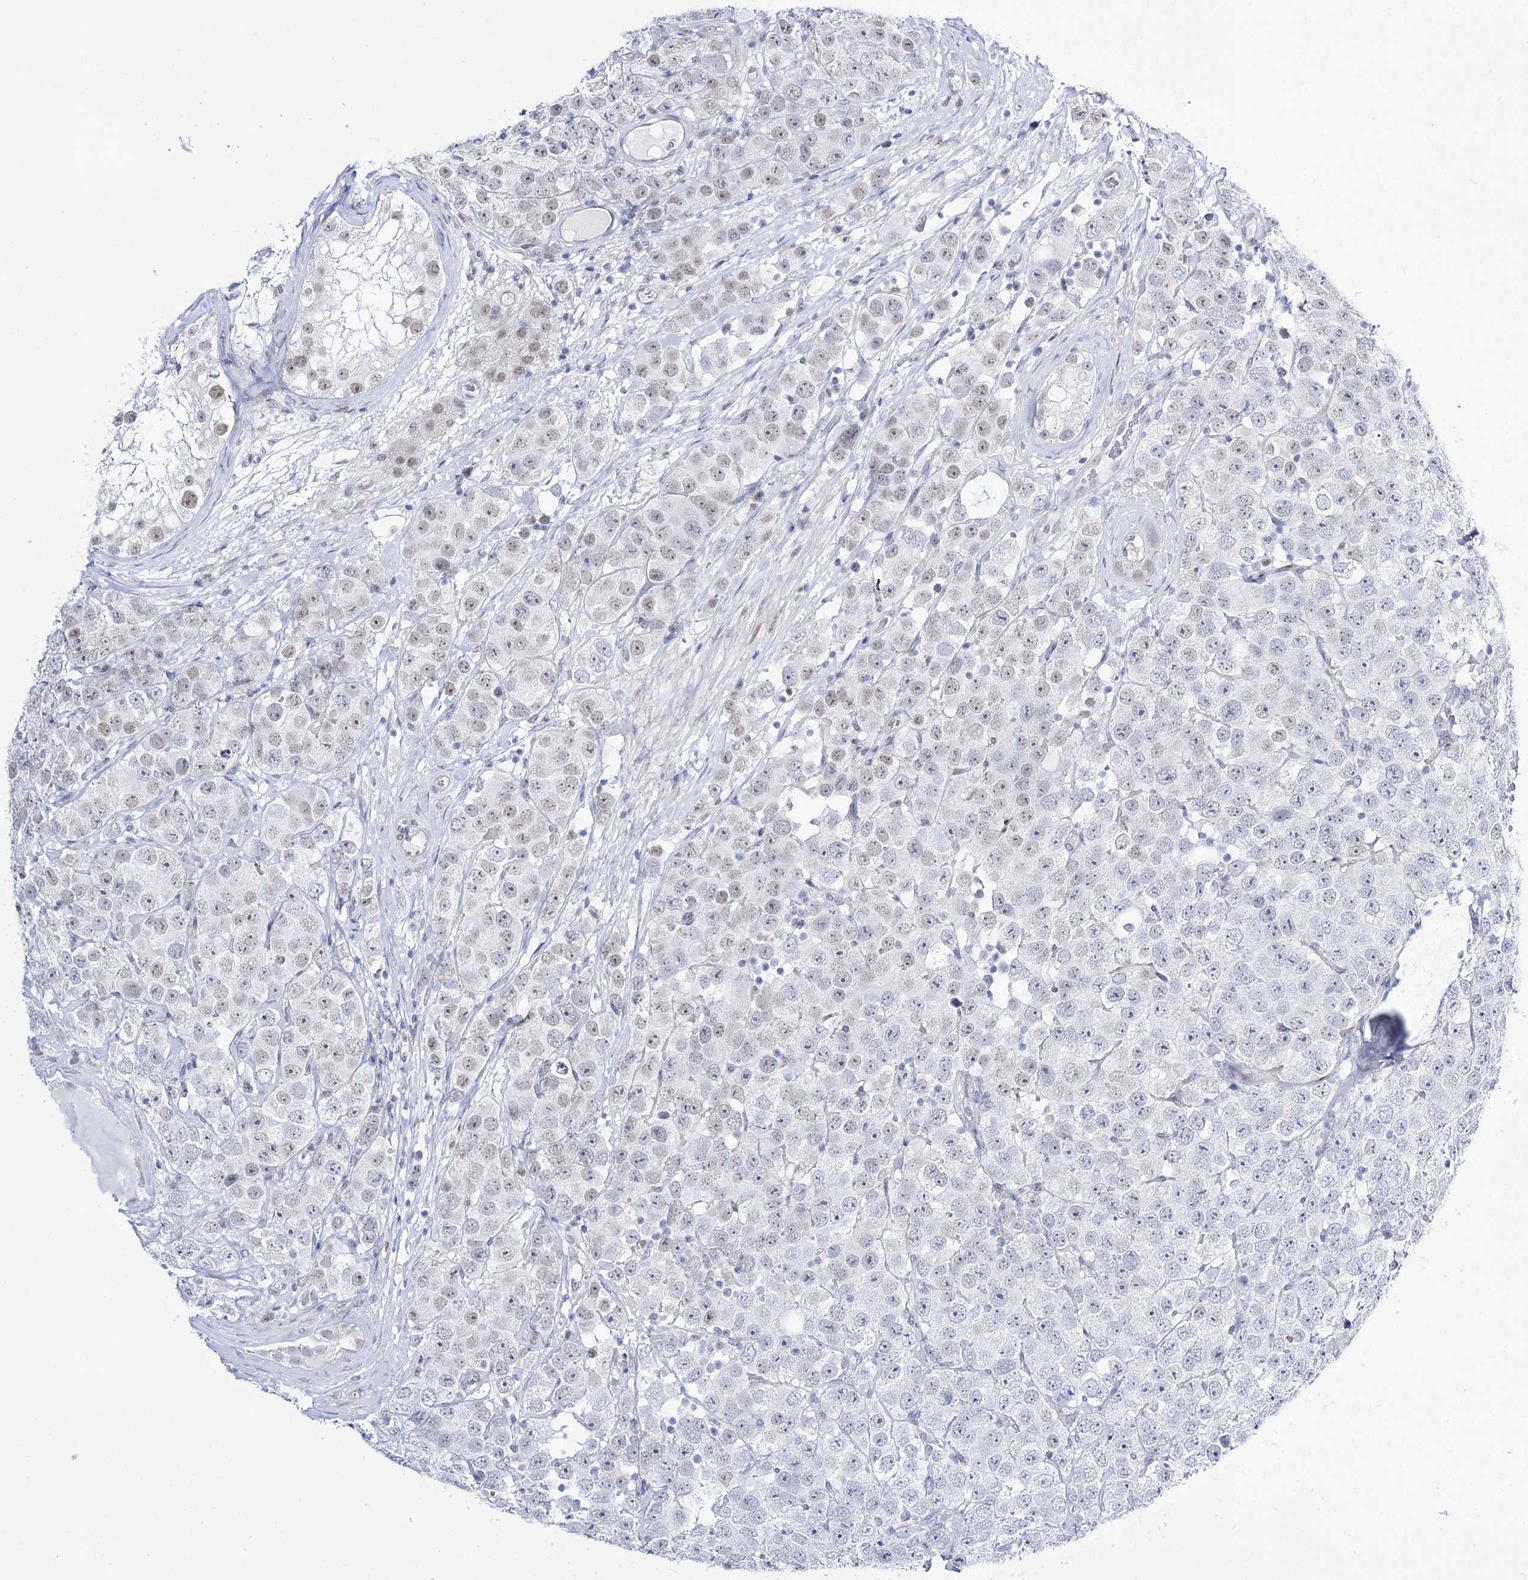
{"staining": {"intensity": "weak", "quantity": "<25%", "location": "nuclear"}, "tissue": "testis cancer", "cell_type": "Tumor cells", "image_type": "cancer", "snomed": [{"axis": "morphology", "description": "Seminoma, NOS"}, {"axis": "topography", "description": "Testis"}], "caption": "Immunohistochemistry of testis seminoma displays no positivity in tumor cells. (Immunohistochemistry (ihc), brightfield microscopy, high magnification).", "gene": "RBM15B", "patient": {"sex": "male", "age": 28}}